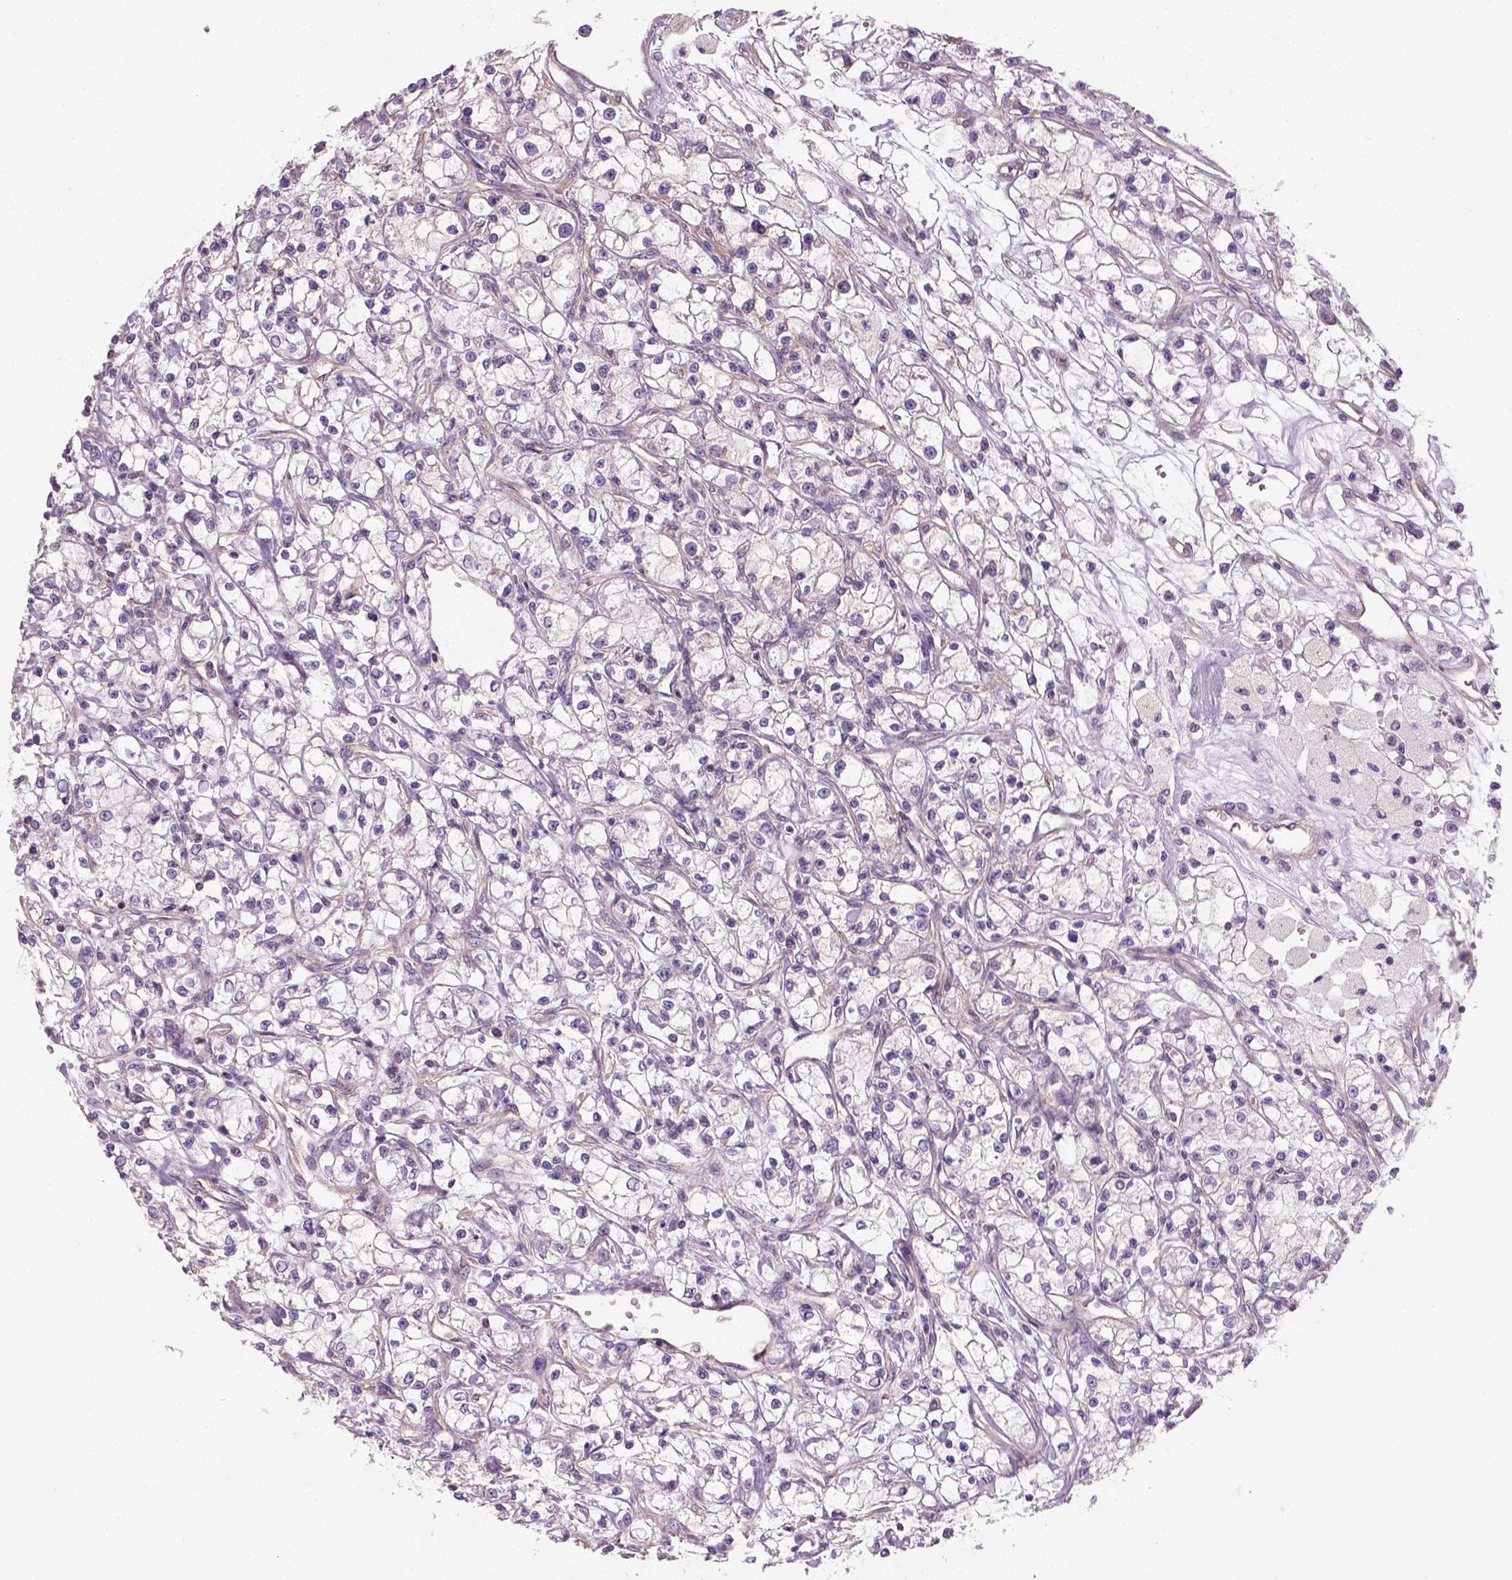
{"staining": {"intensity": "weak", "quantity": "25%-75%", "location": "cytoplasmic/membranous"}, "tissue": "renal cancer", "cell_type": "Tumor cells", "image_type": "cancer", "snomed": [{"axis": "morphology", "description": "Adenocarcinoma, NOS"}, {"axis": "topography", "description": "Kidney"}], "caption": "Immunohistochemical staining of adenocarcinoma (renal) demonstrates low levels of weak cytoplasmic/membranous protein staining in about 25%-75% of tumor cells. (DAB (3,3'-diaminobenzidine) IHC with brightfield microscopy, high magnification).", "gene": "CRACR2A", "patient": {"sex": "female", "age": 59}}